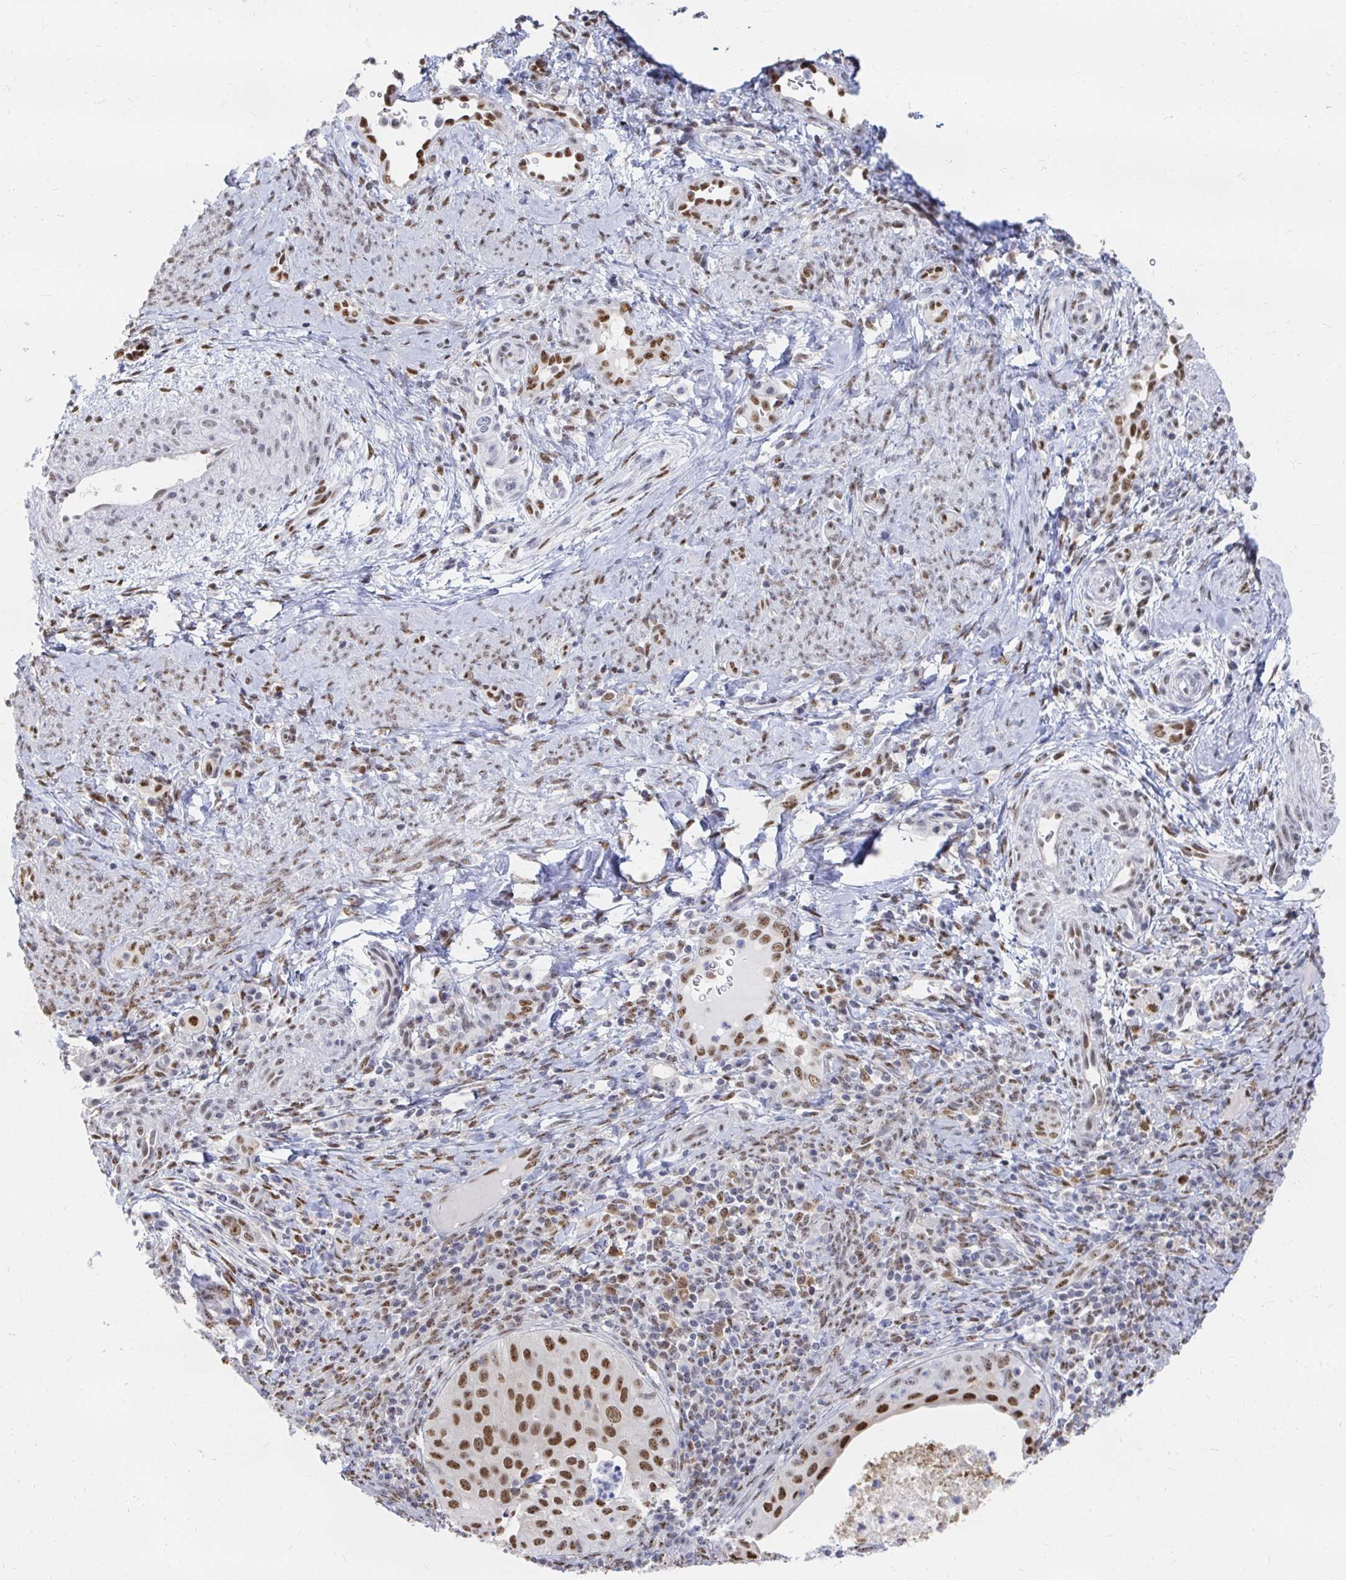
{"staining": {"intensity": "moderate", "quantity": "25%-75%", "location": "nuclear"}, "tissue": "cervical cancer", "cell_type": "Tumor cells", "image_type": "cancer", "snomed": [{"axis": "morphology", "description": "Squamous cell carcinoma, NOS"}, {"axis": "topography", "description": "Cervix"}], "caption": "Squamous cell carcinoma (cervical) stained with IHC shows moderate nuclear expression in approximately 25%-75% of tumor cells.", "gene": "CLIC3", "patient": {"sex": "female", "age": 30}}